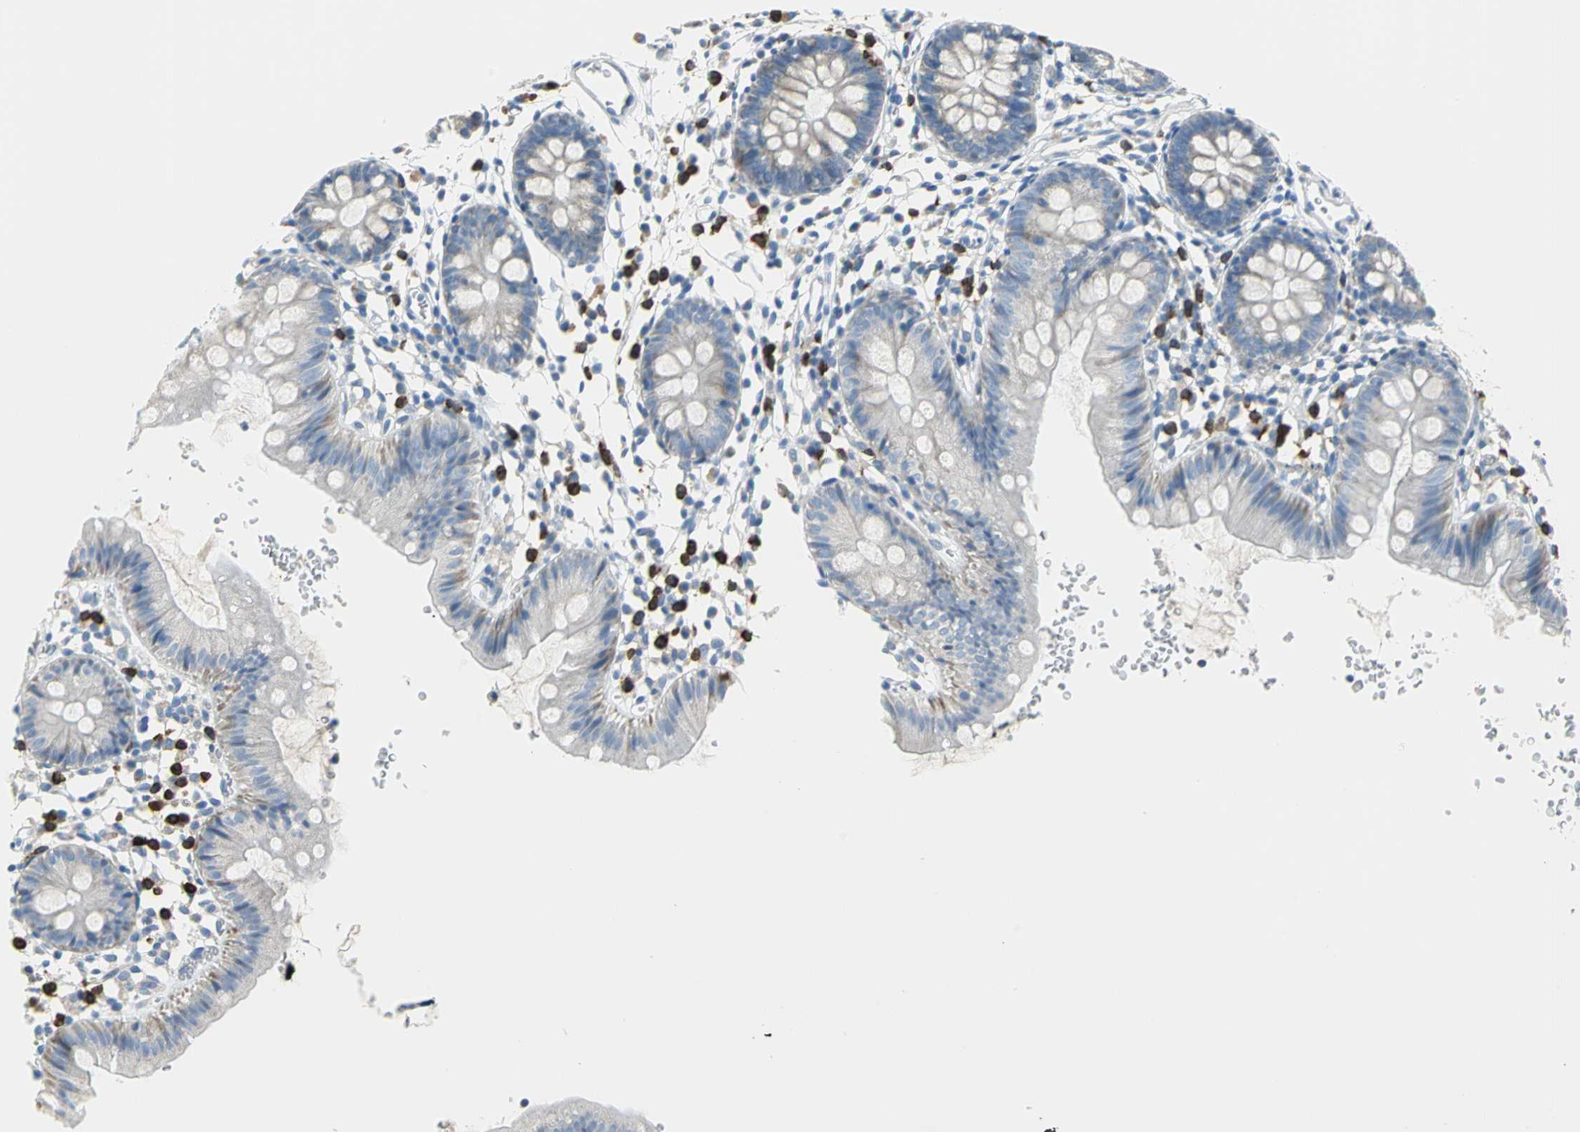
{"staining": {"intensity": "negative", "quantity": "none", "location": "none"}, "tissue": "colon", "cell_type": "Endothelial cells", "image_type": "normal", "snomed": [{"axis": "morphology", "description": "Normal tissue, NOS"}, {"axis": "topography", "description": "Colon"}], "caption": "IHC image of unremarkable human colon stained for a protein (brown), which demonstrates no positivity in endothelial cells. Nuclei are stained in blue.", "gene": "ALOX15", "patient": {"sex": "male", "age": 14}}